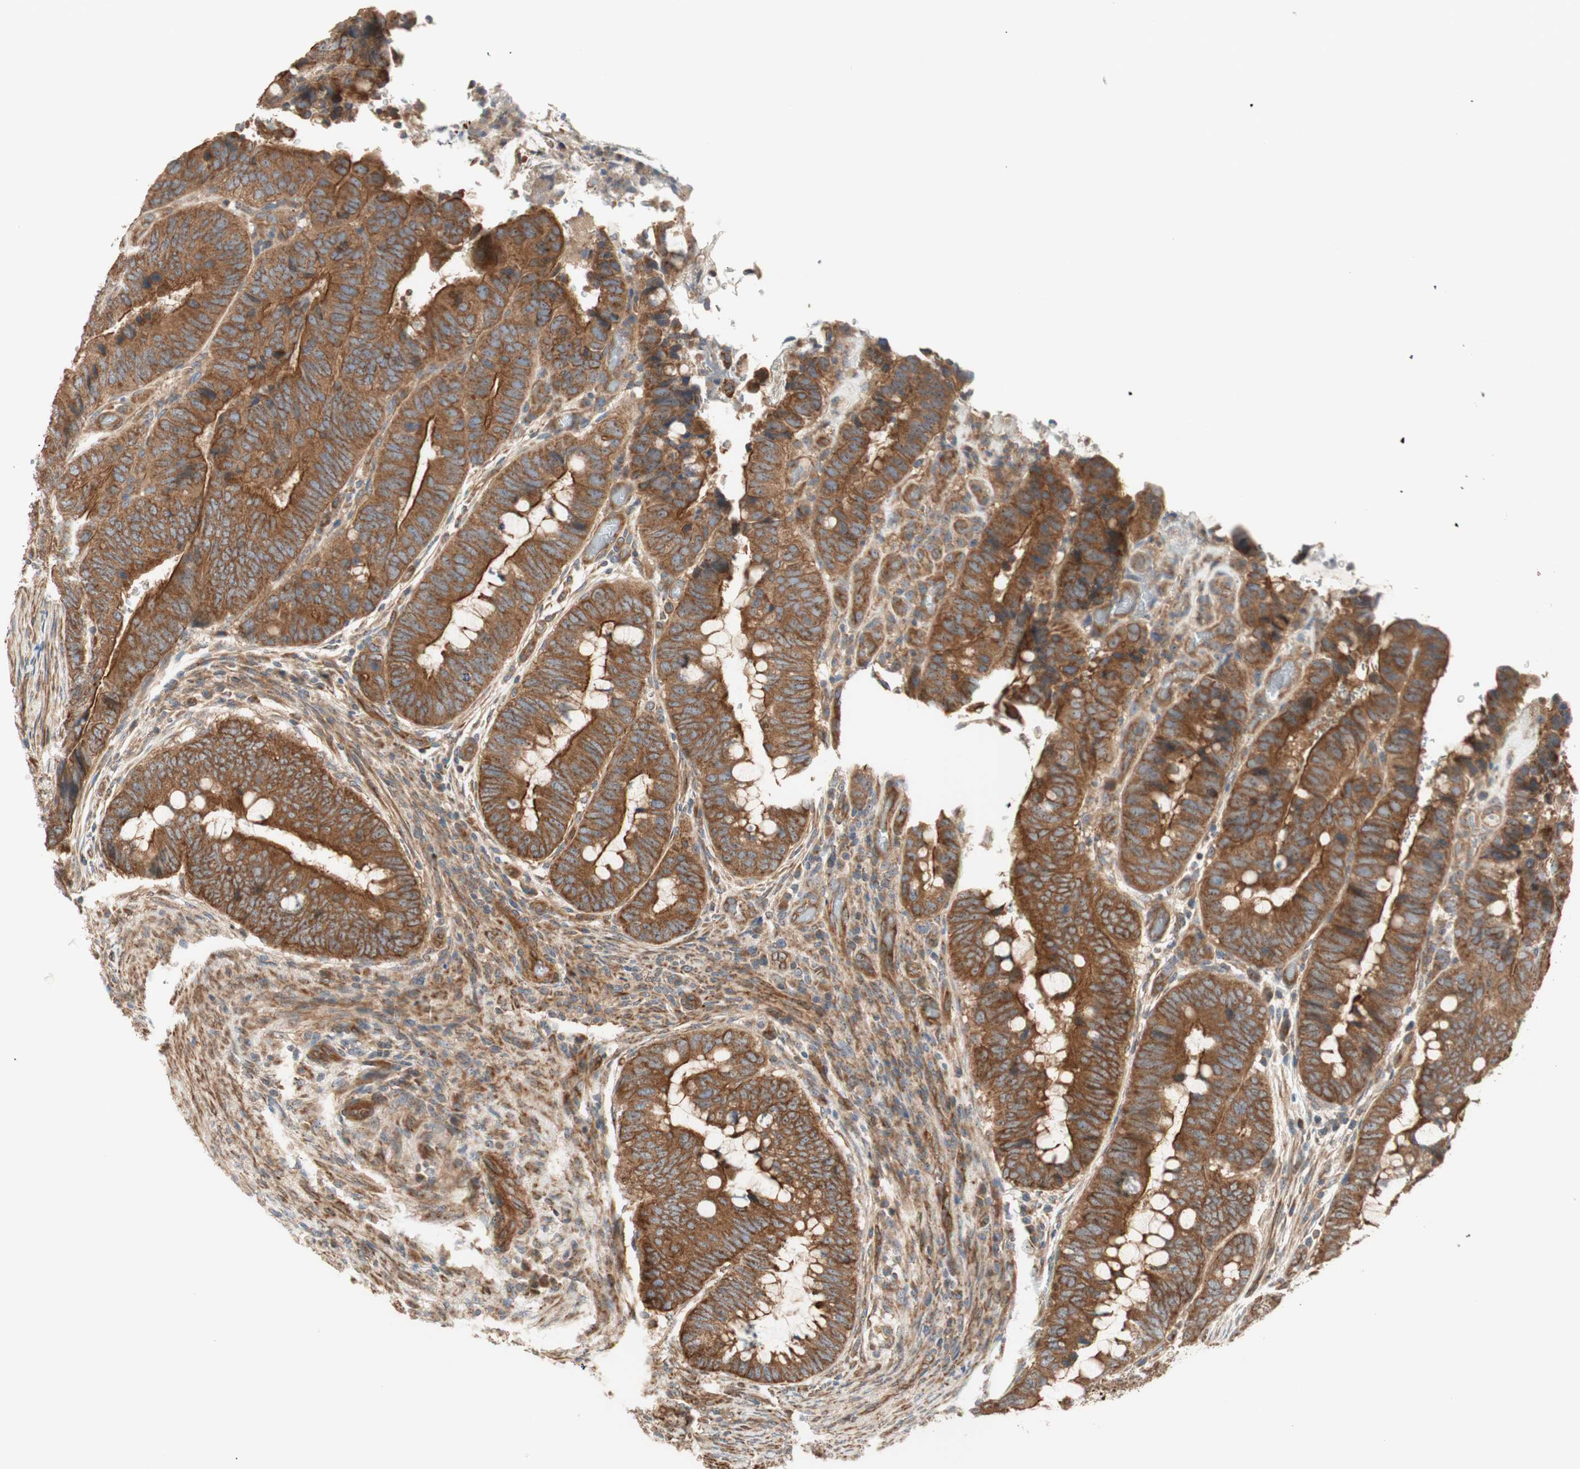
{"staining": {"intensity": "strong", "quantity": ">75%", "location": "cytoplasmic/membranous"}, "tissue": "colorectal cancer", "cell_type": "Tumor cells", "image_type": "cancer", "snomed": [{"axis": "morphology", "description": "Normal tissue, NOS"}, {"axis": "morphology", "description": "Adenocarcinoma, NOS"}, {"axis": "topography", "description": "Rectum"}, {"axis": "topography", "description": "Peripheral nerve tissue"}], "caption": "Protein positivity by immunohistochemistry (IHC) exhibits strong cytoplasmic/membranous expression in approximately >75% of tumor cells in adenocarcinoma (colorectal). The staining was performed using DAB to visualize the protein expression in brown, while the nuclei were stained in blue with hematoxylin (Magnification: 20x).", "gene": "CTTNBP2NL", "patient": {"sex": "male", "age": 92}}